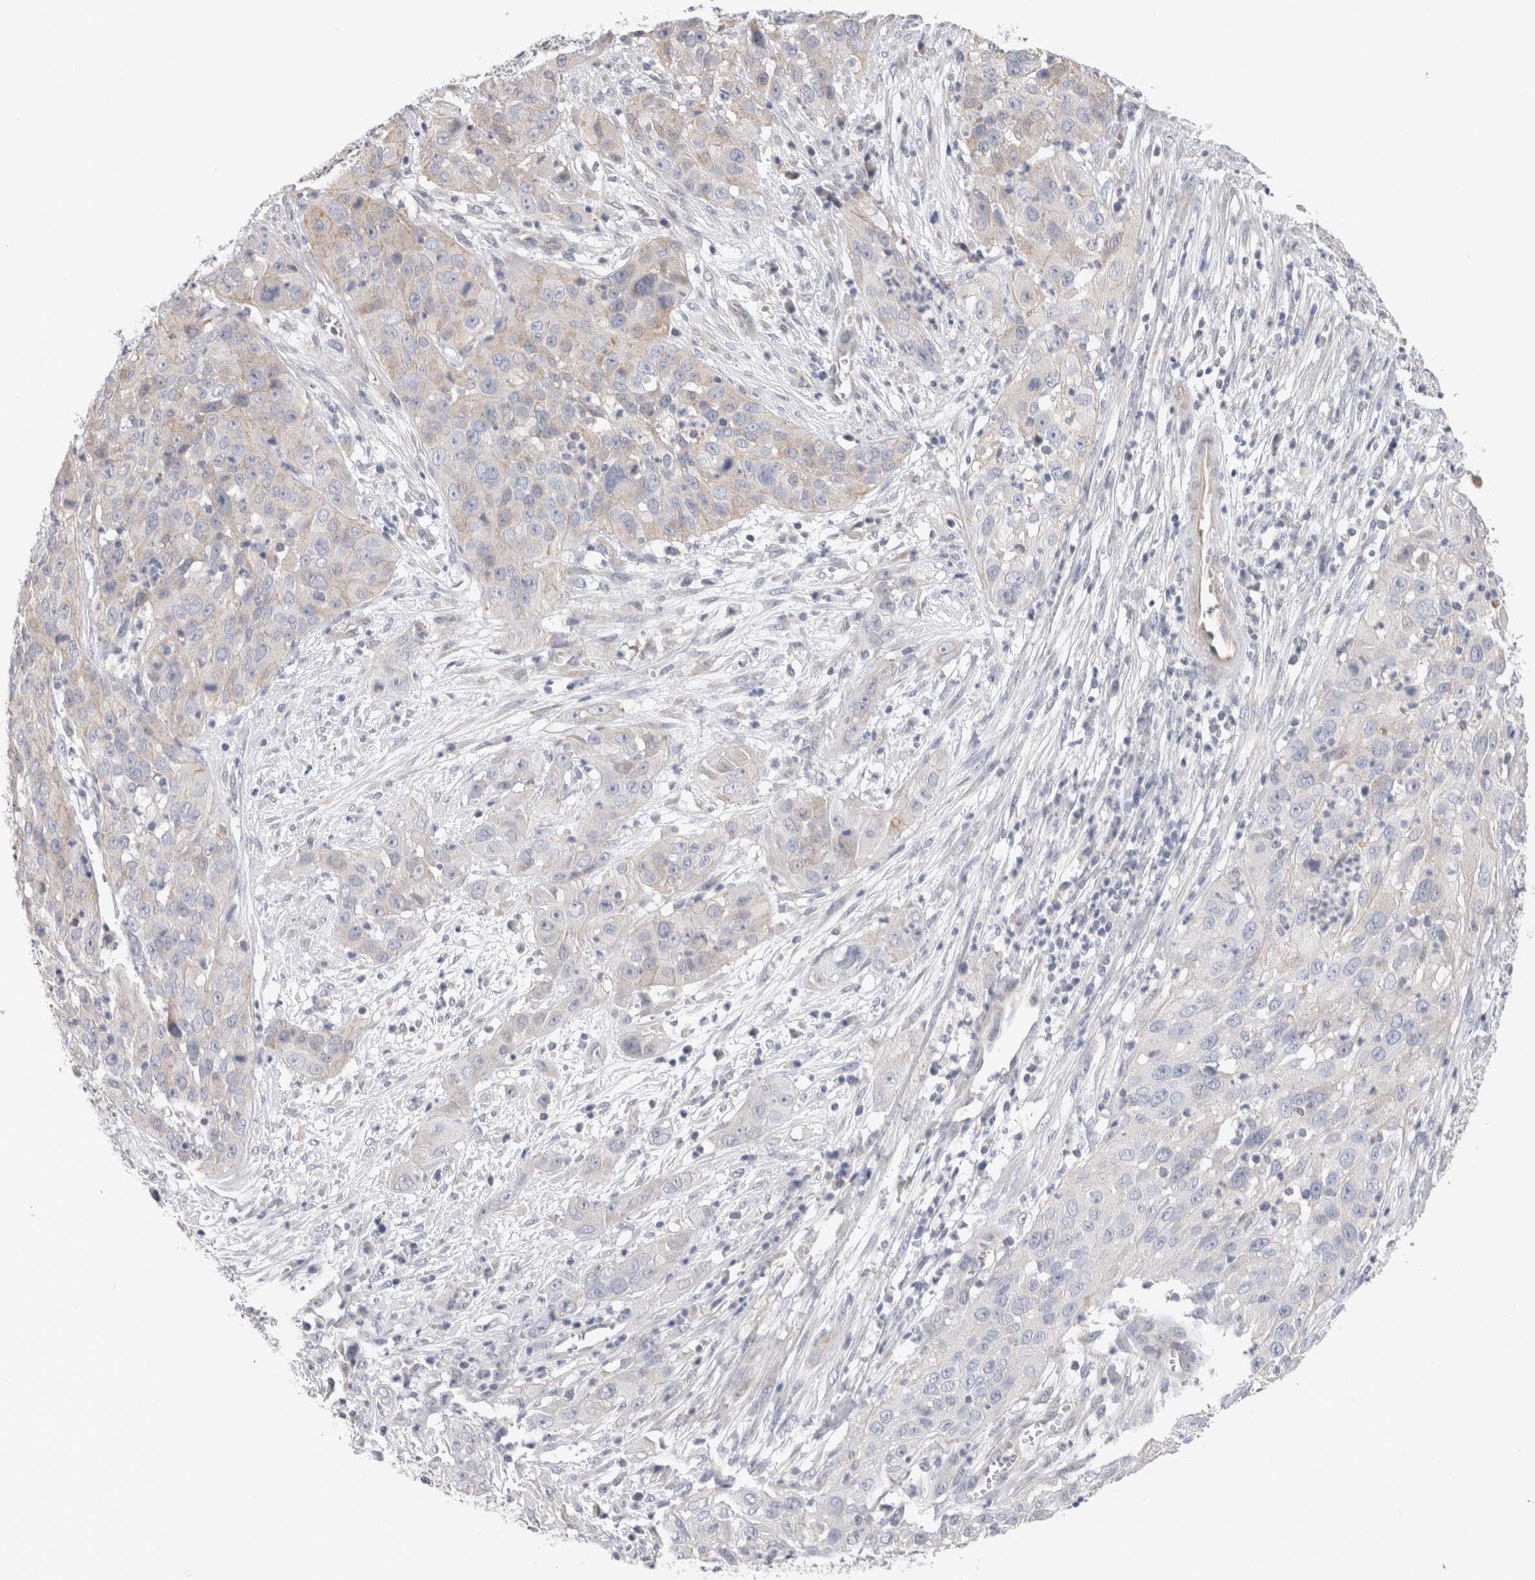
{"staining": {"intensity": "weak", "quantity": "<25%", "location": "cytoplasmic/membranous"}, "tissue": "cervical cancer", "cell_type": "Tumor cells", "image_type": "cancer", "snomed": [{"axis": "morphology", "description": "Squamous cell carcinoma, NOS"}, {"axis": "topography", "description": "Cervix"}], "caption": "An immunohistochemistry (IHC) histopathology image of squamous cell carcinoma (cervical) is shown. There is no staining in tumor cells of squamous cell carcinoma (cervical). (DAB (3,3'-diaminobenzidine) immunohistochemistry (IHC) visualized using brightfield microscopy, high magnification).", "gene": "AFP", "patient": {"sex": "female", "age": 32}}